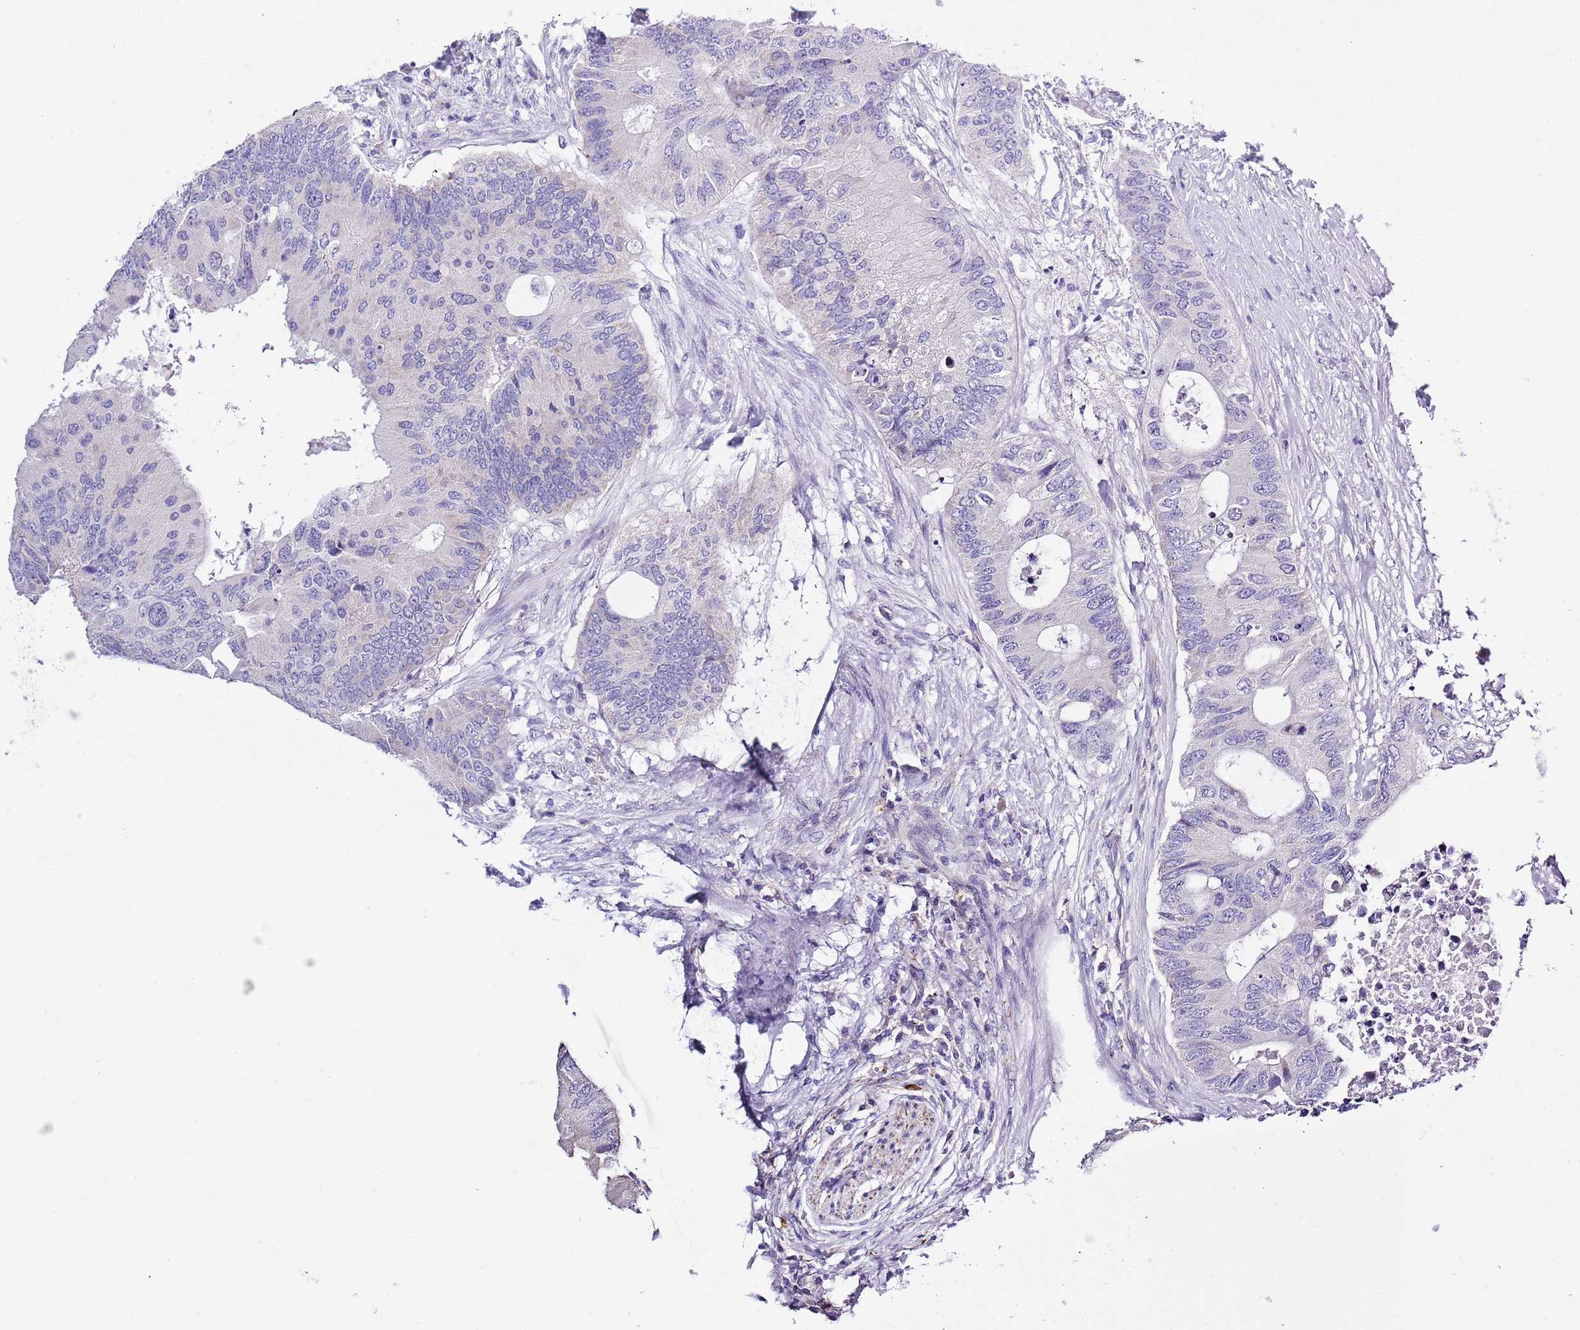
{"staining": {"intensity": "negative", "quantity": "none", "location": "none"}, "tissue": "colorectal cancer", "cell_type": "Tumor cells", "image_type": "cancer", "snomed": [{"axis": "morphology", "description": "Adenocarcinoma, NOS"}, {"axis": "topography", "description": "Colon"}], "caption": "DAB (3,3'-diaminobenzidine) immunohistochemical staining of colorectal cancer (adenocarcinoma) reveals no significant expression in tumor cells.", "gene": "NET1", "patient": {"sex": "male", "age": 71}}